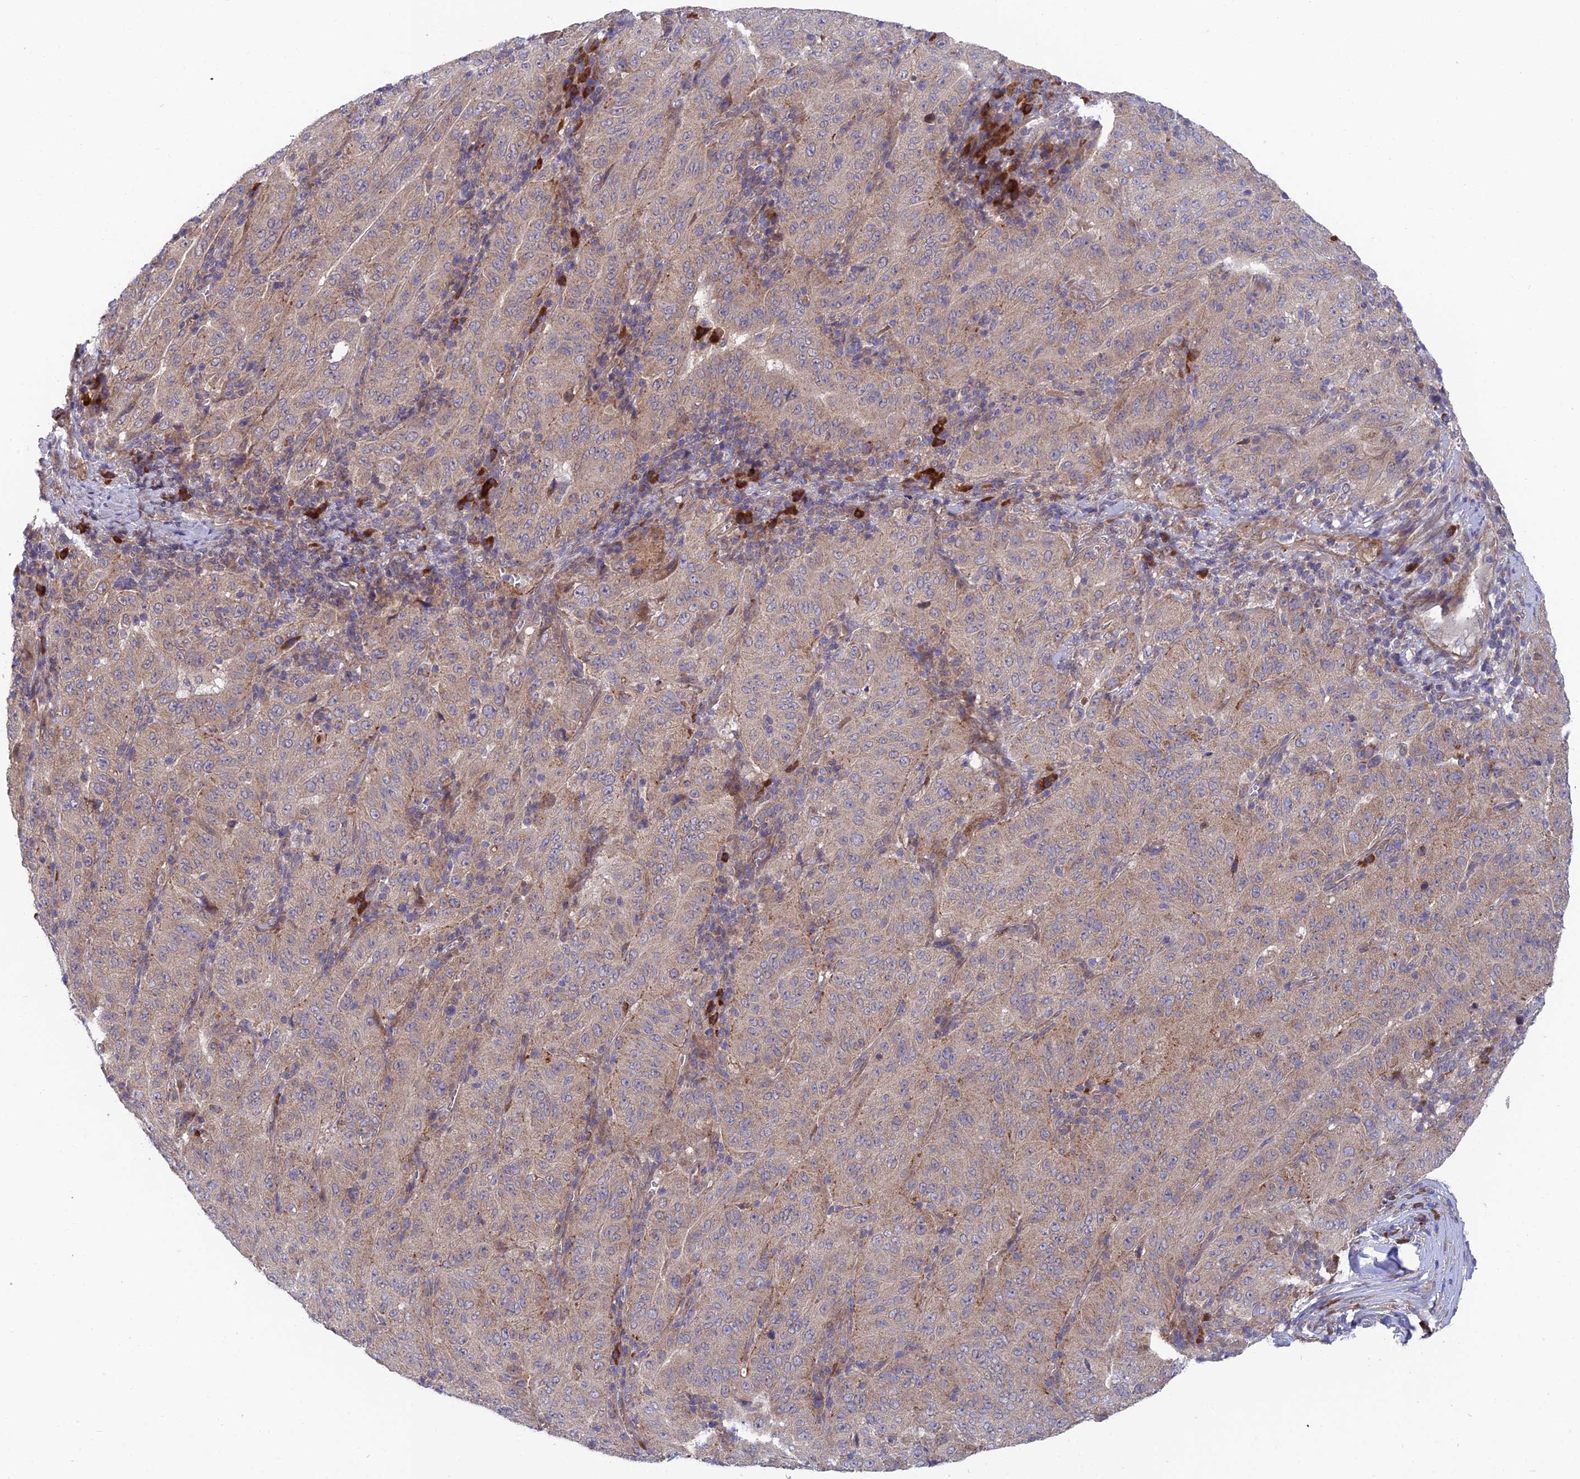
{"staining": {"intensity": "weak", "quantity": "<25%", "location": "cytoplasmic/membranous"}, "tissue": "pancreatic cancer", "cell_type": "Tumor cells", "image_type": "cancer", "snomed": [{"axis": "morphology", "description": "Adenocarcinoma, NOS"}, {"axis": "topography", "description": "Pancreas"}], "caption": "This is an immunohistochemistry (IHC) image of human pancreatic cancer (adenocarcinoma). There is no expression in tumor cells.", "gene": "UROS", "patient": {"sex": "male", "age": 63}}